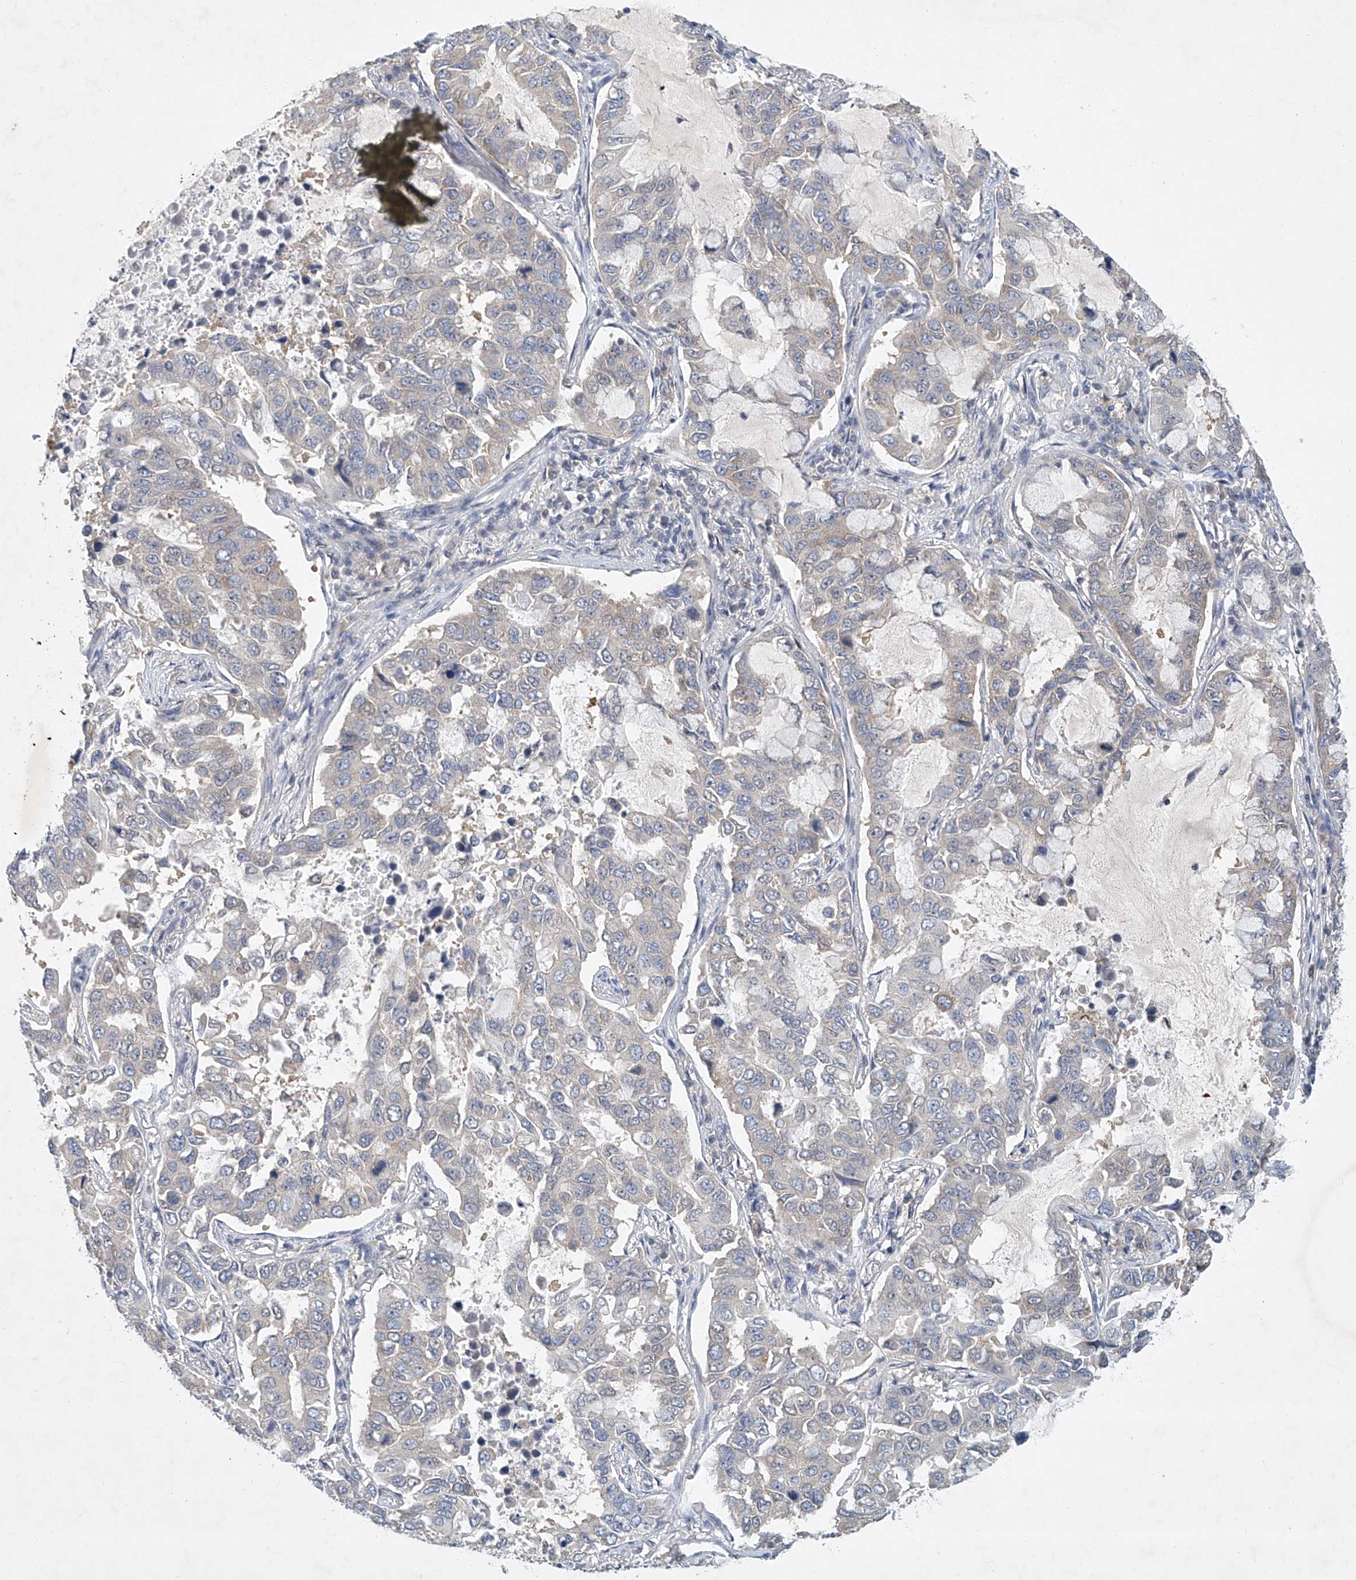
{"staining": {"intensity": "weak", "quantity": "25%-75%", "location": "cytoplasmic/membranous"}, "tissue": "lung cancer", "cell_type": "Tumor cells", "image_type": "cancer", "snomed": [{"axis": "morphology", "description": "Adenocarcinoma, NOS"}, {"axis": "topography", "description": "Lung"}], "caption": "Immunohistochemical staining of human lung cancer (adenocarcinoma) displays weak cytoplasmic/membranous protein expression in about 25%-75% of tumor cells. (Stains: DAB (3,3'-diaminobenzidine) in brown, nuclei in blue, Microscopy: brightfield microscopy at high magnification).", "gene": "CARMIL1", "patient": {"sex": "male", "age": 64}}